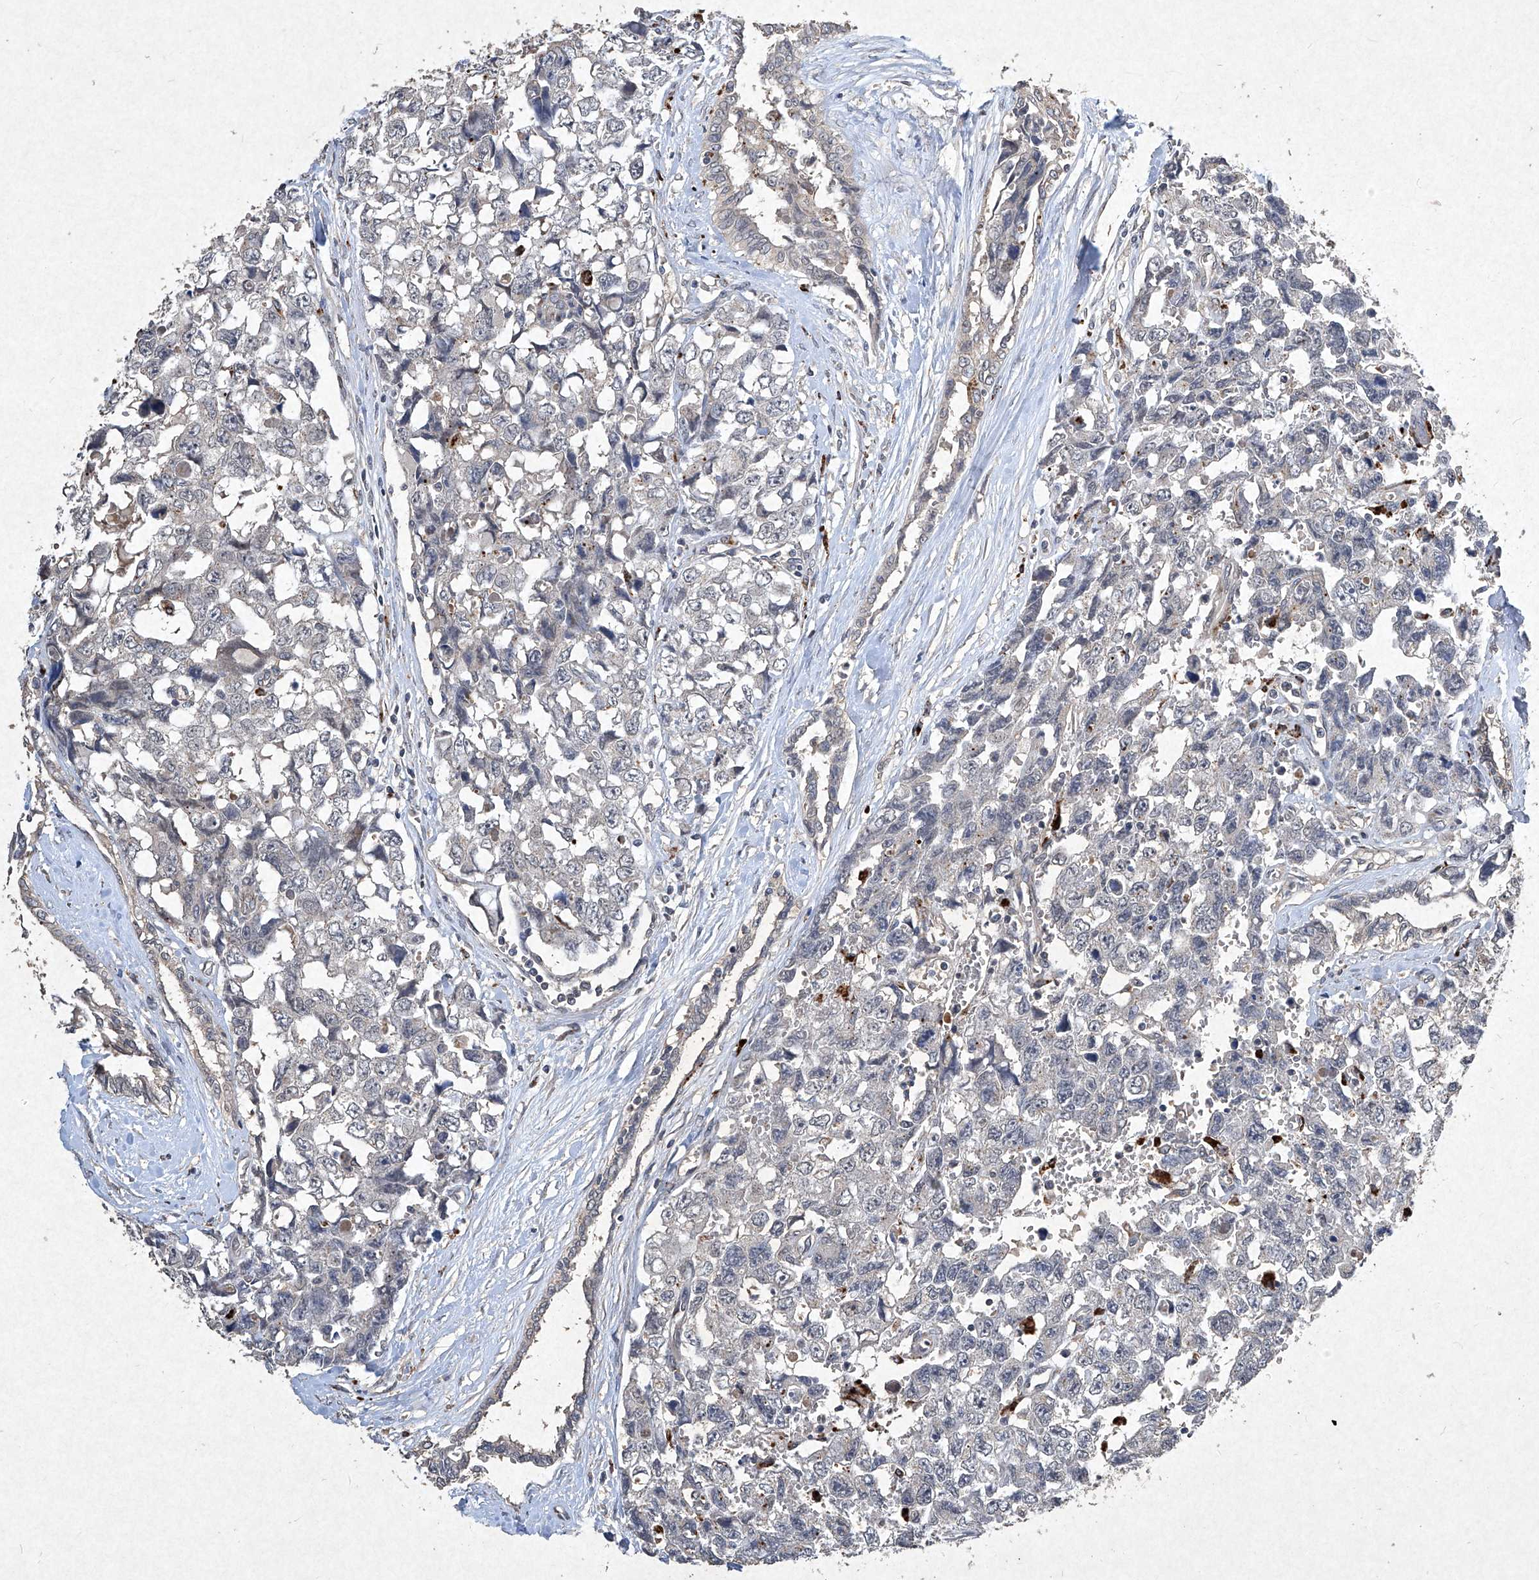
{"staining": {"intensity": "negative", "quantity": "none", "location": "none"}, "tissue": "testis cancer", "cell_type": "Tumor cells", "image_type": "cancer", "snomed": [{"axis": "morphology", "description": "Carcinoma, Embryonal, NOS"}, {"axis": "topography", "description": "Testis"}], "caption": "Testis embryonal carcinoma was stained to show a protein in brown. There is no significant expression in tumor cells. Brightfield microscopy of IHC stained with DAB (3,3'-diaminobenzidine) (brown) and hematoxylin (blue), captured at high magnification.", "gene": "MED16", "patient": {"sex": "male", "age": 31}}